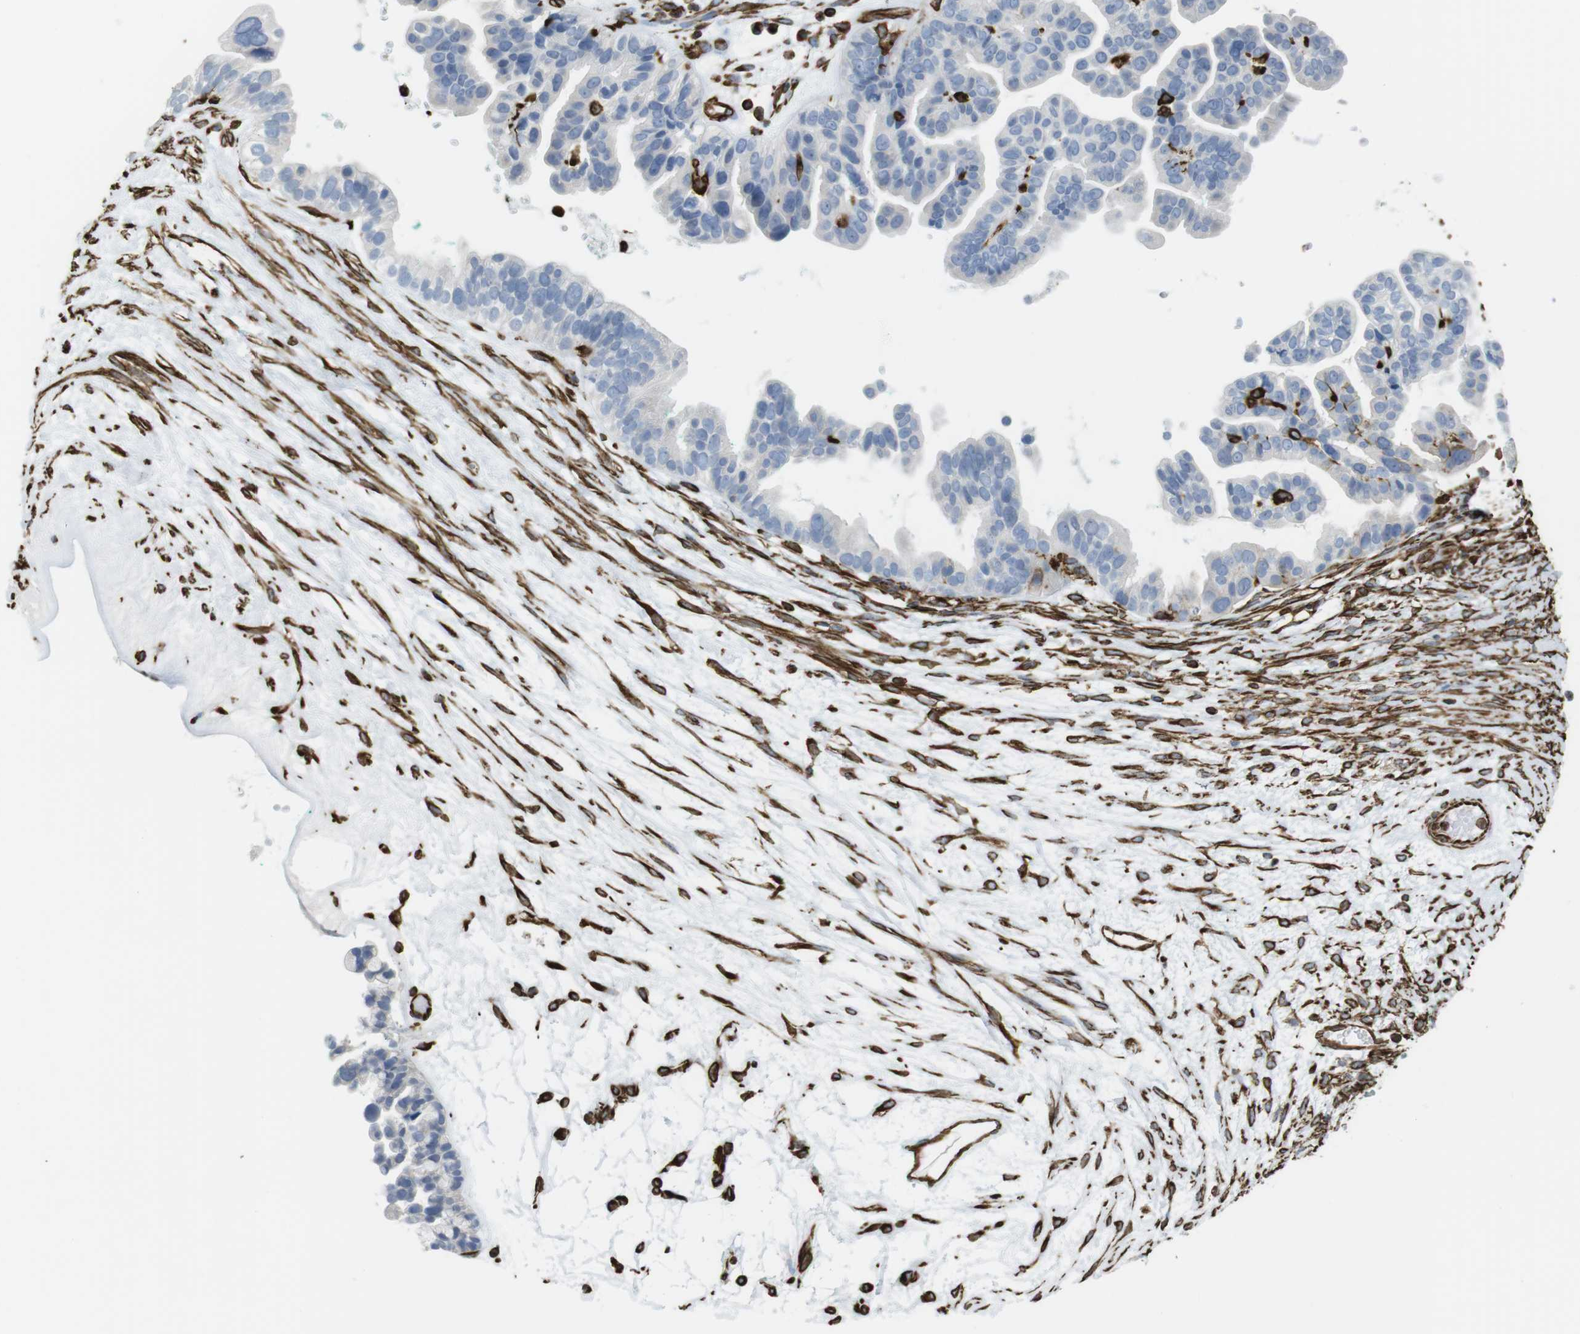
{"staining": {"intensity": "negative", "quantity": "none", "location": "none"}, "tissue": "ovarian cancer", "cell_type": "Tumor cells", "image_type": "cancer", "snomed": [{"axis": "morphology", "description": "Cystadenocarcinoma, serous, NOS"}, {"axis": "topography", "description": "Ovary"}], "caption": "High magnification brightfield microscopy of ovarian cancer (serous cystadenocarcinoma) stained with DAB (3,3'-diaminobenzidine) (brown) and counterstained with hematoxylin (blue): tumor cells show no significant positivity.", "gene": "RALGPS1", "patient": {"sex": "female", "age": 56}}